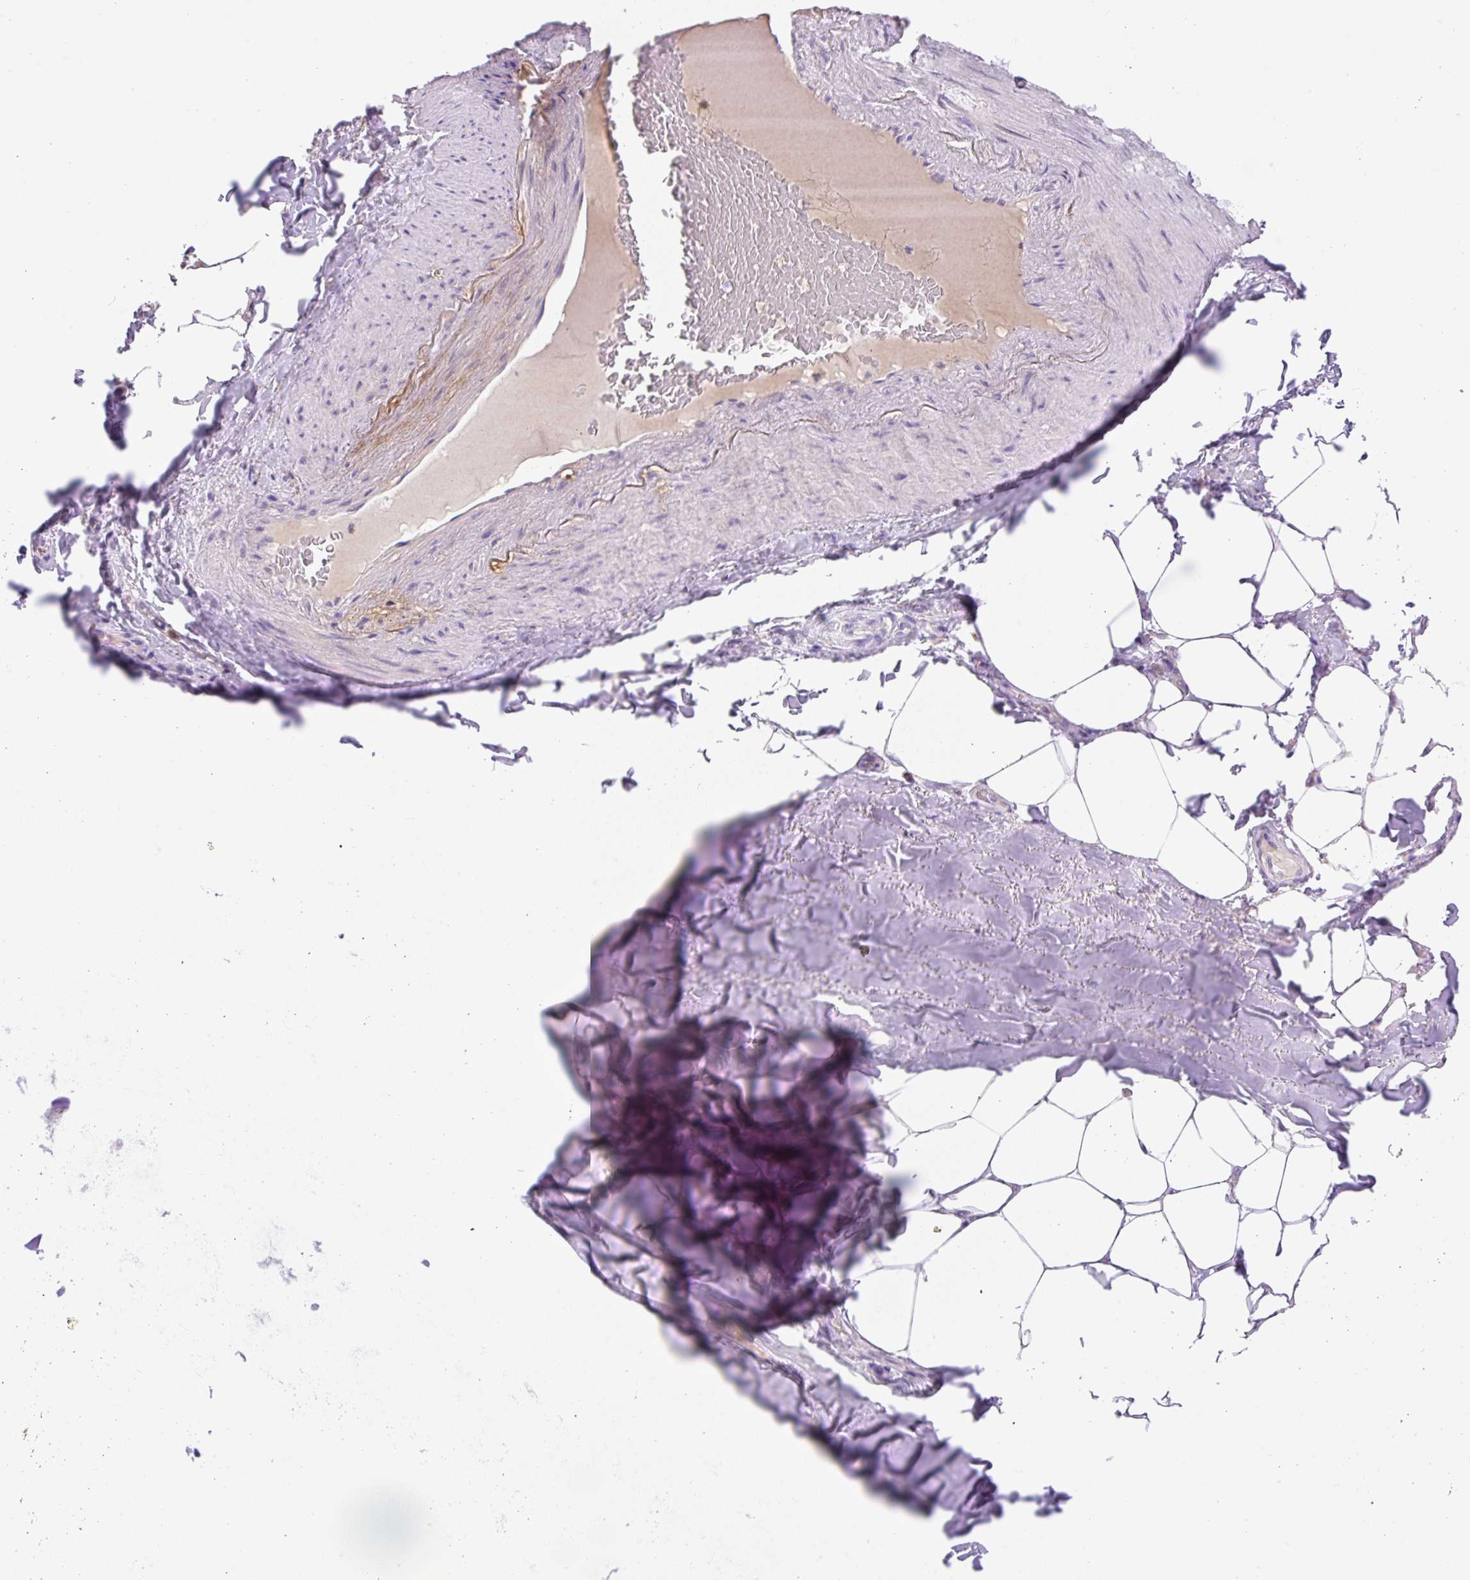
{"staining": {"intensity": "negative", "quantity": "none", "location": "none"}, "tissue": "adipose tissue", "cell_type": "Adipocytes", "image_type": "normal", "snomed": [{"axis": "morphology", "description": "Normal tissue, NOS"}, {"axis": "topography", "description": "Bronchus"}], "caption": "Adipocytes are negative for brown protein staining in unremarkable adipose tissue. Brightfield microscopy of IHC stained with DAB (brown) and hematoxylin (blue), captured at high magnification.", "gene": "TDRD15", "patient": {"sex": "male", "age": 66}}